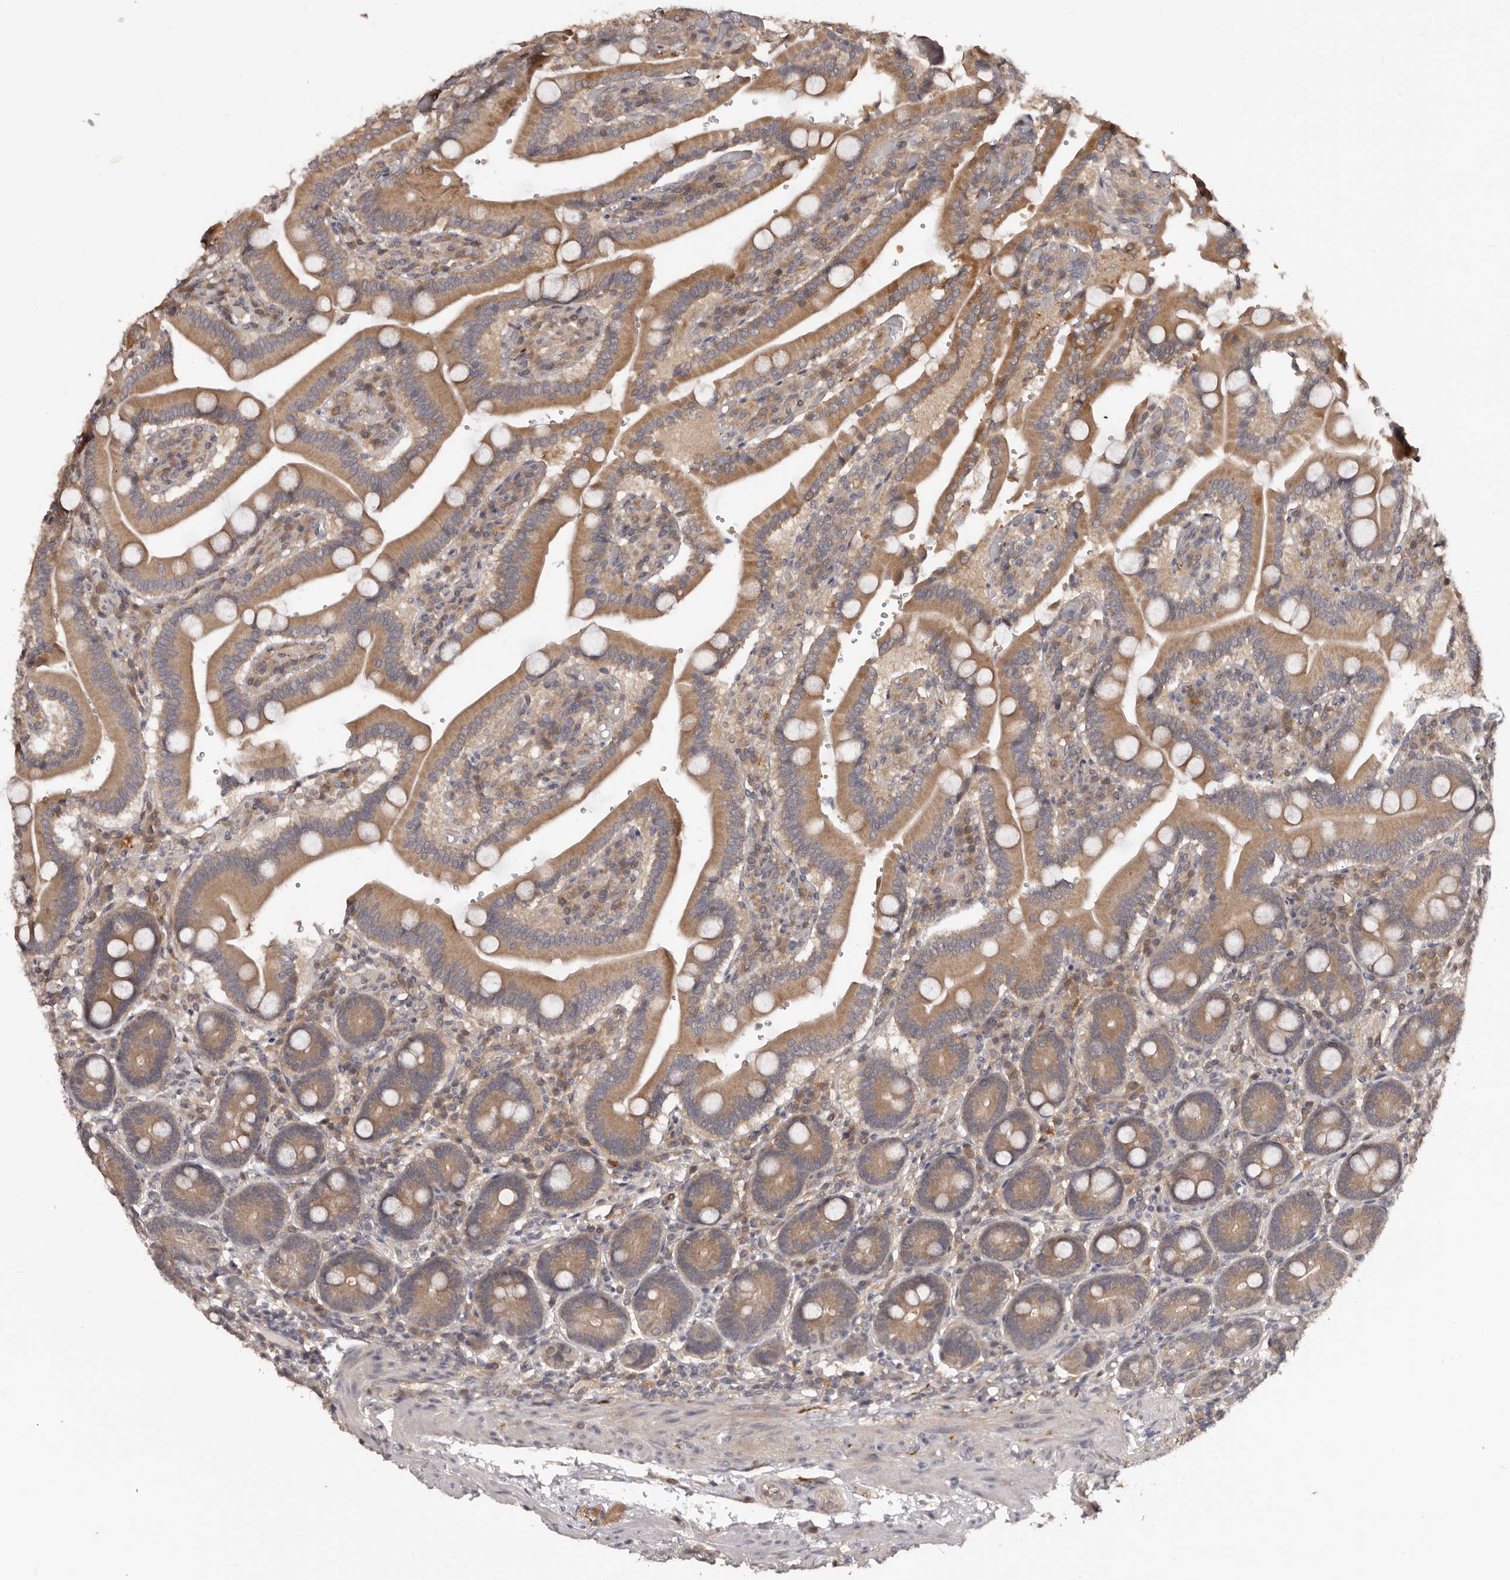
{"staining": {"intensity": "moderate", "quantity": ">75%", "location": "cytoplasmic/membranous"}, "tissue": "duodenum", "cell_type": "Glandular cells", "image_type": "normal", "snomed": [{"axis": "morphology", "description": "Normal tissue, NOS"}, {"axis": "topography", "description": "Duodenum"}], "caption": "Protein expression analysis of unremarkable duodenum displays moderate cytoplasmic/membranous staining in about >75% of glandular cells.", "gene": "MDP1", "patient": {"sex": "female", "age": 62}}